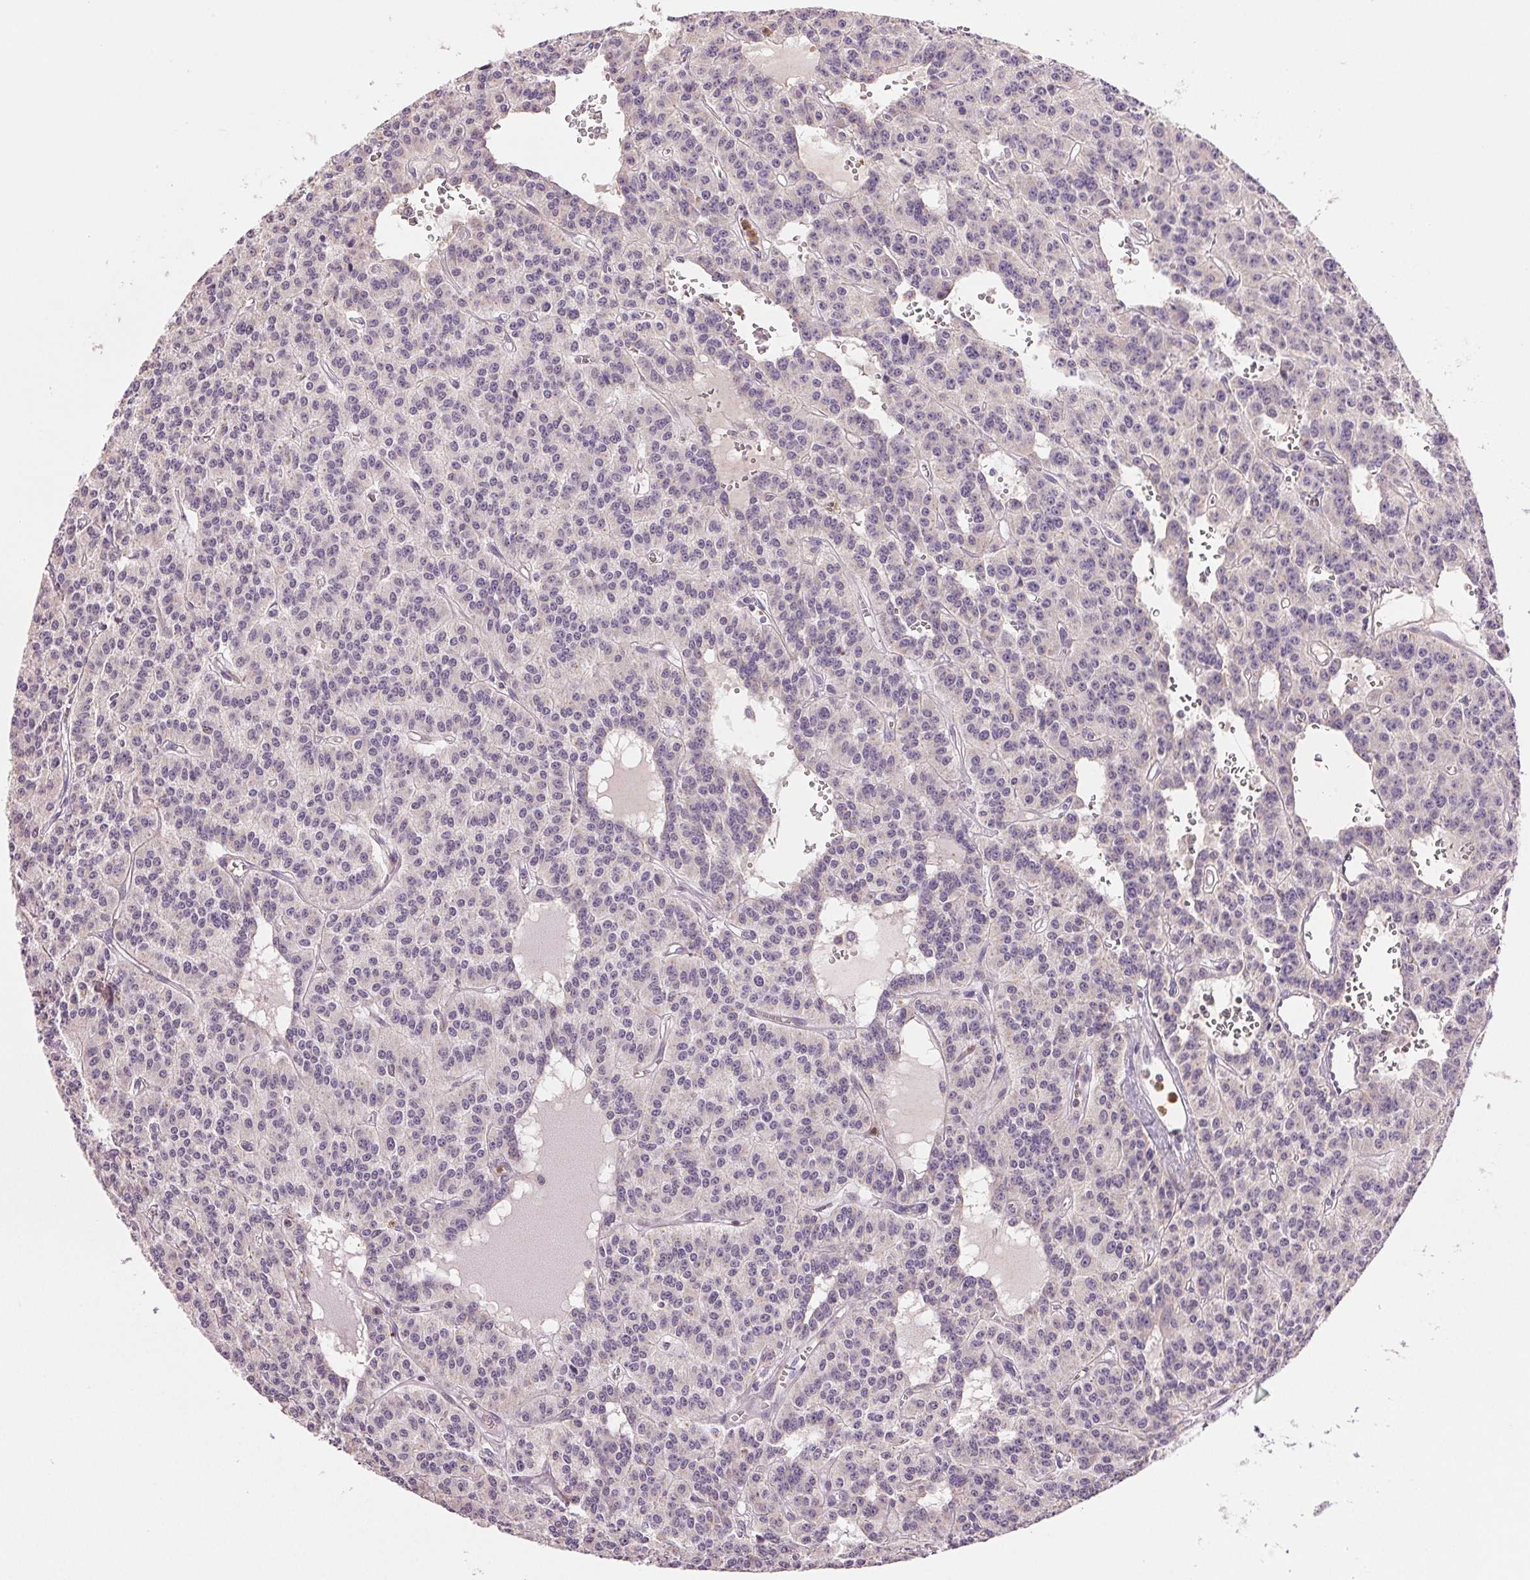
{"staining": {"intensity": "negative", "quantity": "none", "location": "none"}, "tissue": "carcinoid", "cell_type": "Tumor cells", "image_type": "cancer", "snomed": [{"axis": "morphology", "description": "Carcinoid, malignant, NOS"}, {"axis": "topography", "description": "Lung"}], "caption": "Tumor cells show no significant protein expression in malignant carcinoid.", "gene": "TMEM253", "patient": {"sex": "female", "age": 71}}